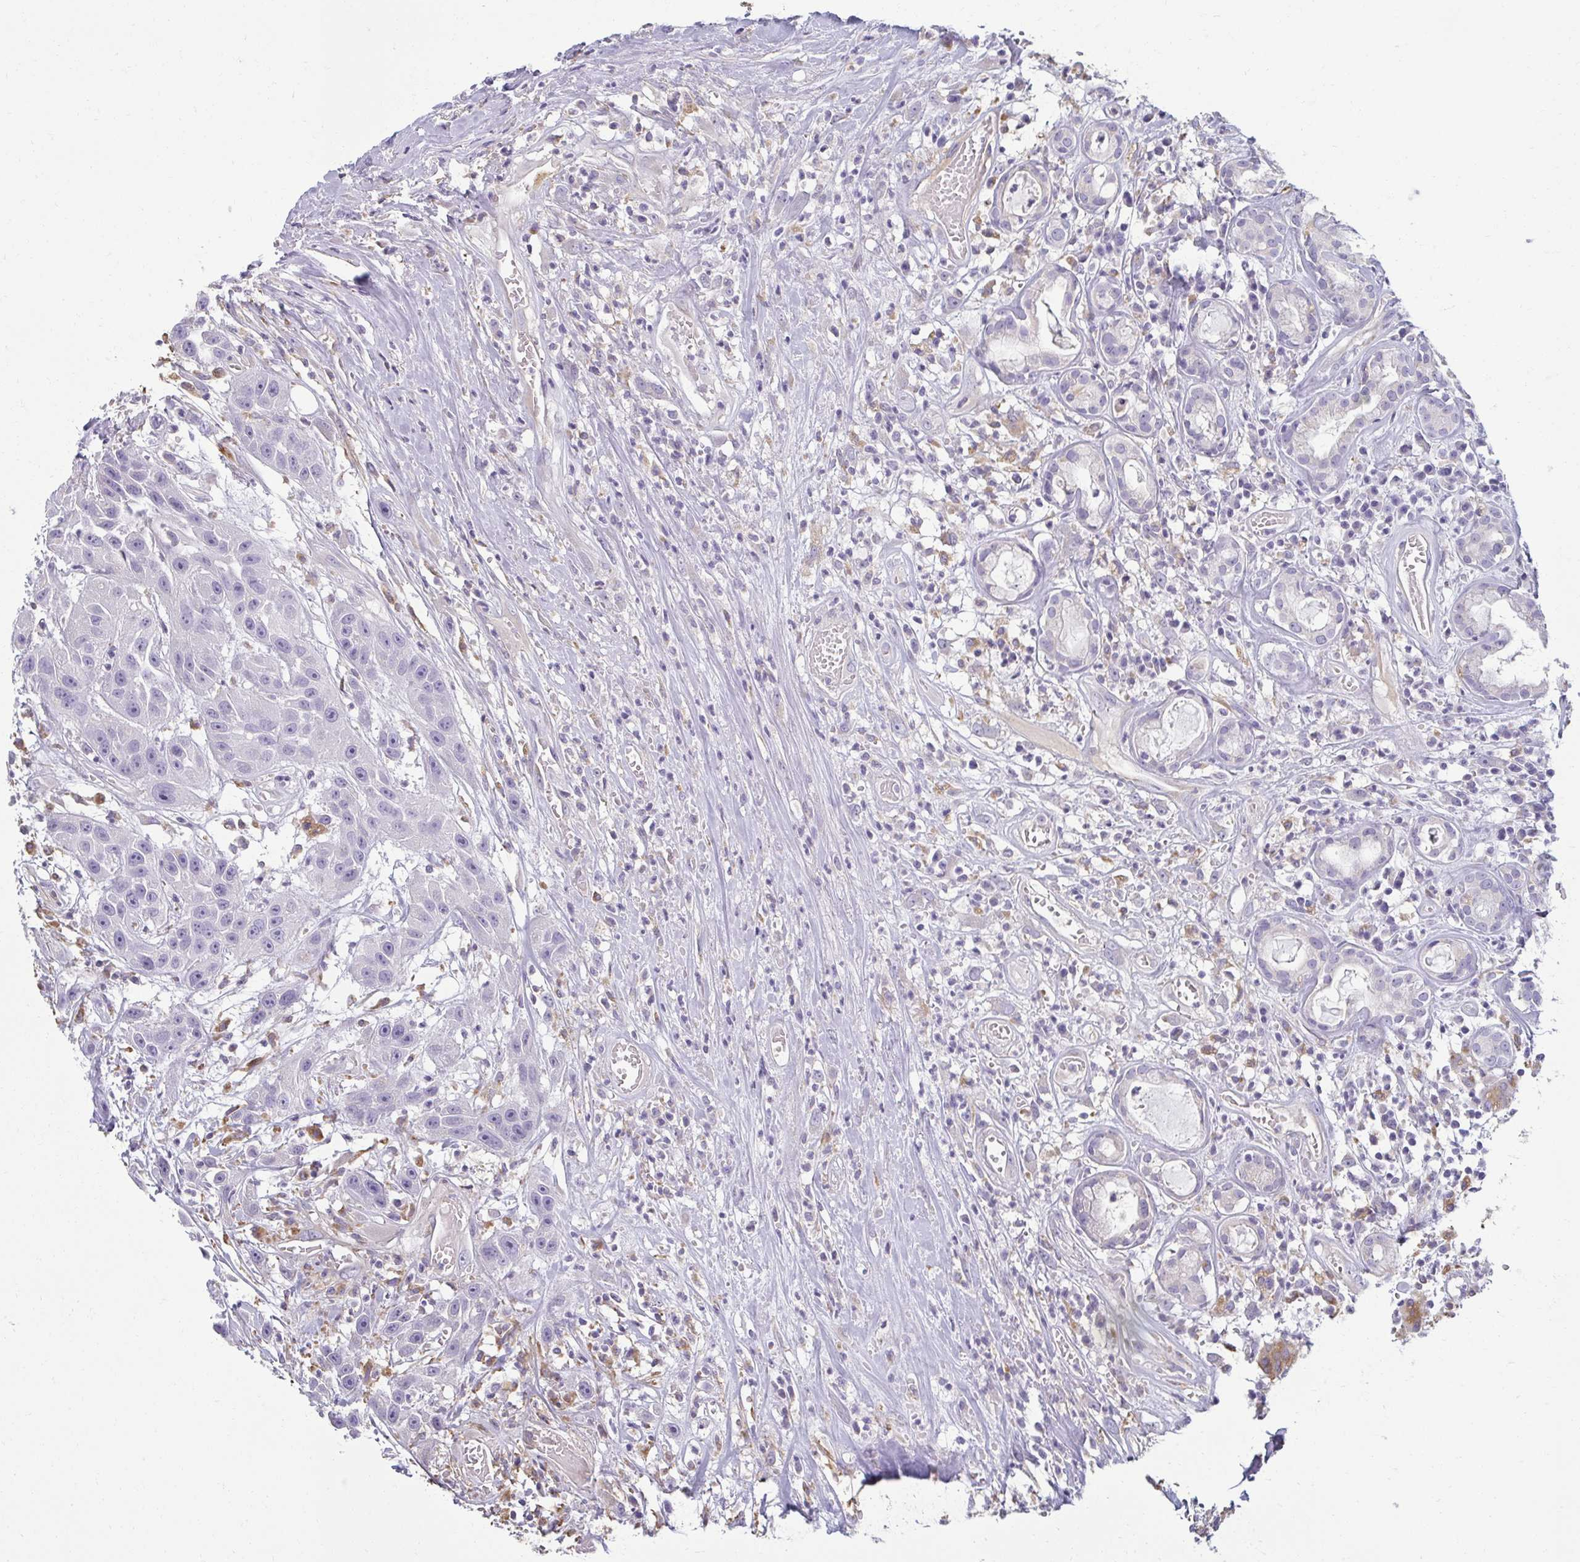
{"staining": {"intensity": "negative", "quantity": "none", "location": "none"}, "tissue": "head and neck cancer", "cell_type": "Tumor cells", "image_type": "cancer", "snomed": [{"axis": "morphology", "description": "Squamous cell carcinoma, NOS"}, {"axis": "topography", "description": "Head-Neck"}], "caption": "DAB immunohistochemical staining of head and neck cancer (squamous cell carcinoma) reveals no significant staining in tumor cells.", "gene": "PDE2A", "patient": {"sex": "male", "age": 57}}